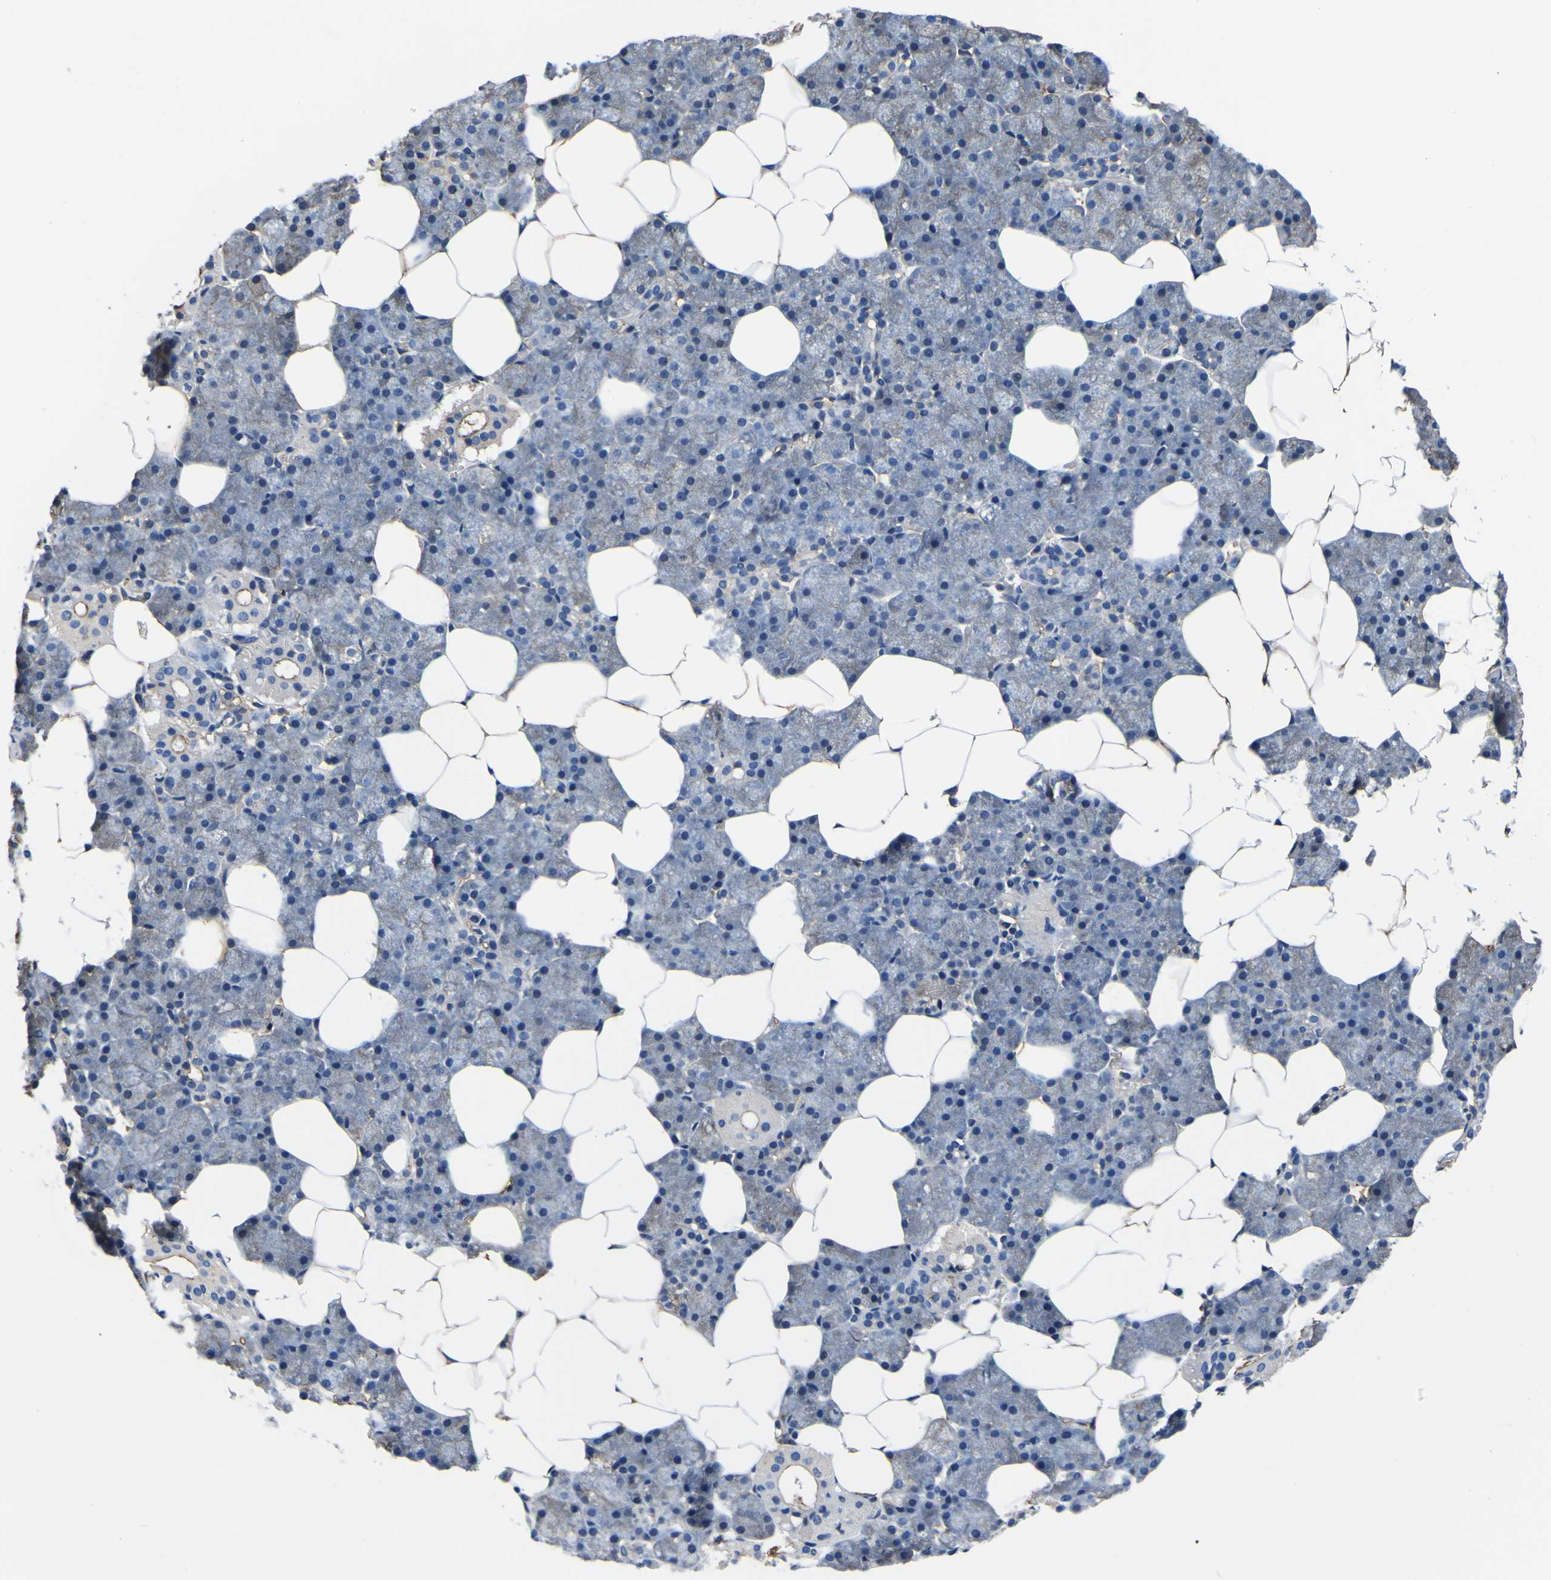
{"staining": {"intensity": "weak", "quantity": "25%-75%", "location": "cytoplasmic/membranous"}, "tissue": "salivary gland", "cell_type": "Glandular cells", "image_type": "normal", "snomed": [{"axis": "morphology", "description": "Normal tissue, NOS"}, {"axis": "topography", "description": "Salivary gland"}], "caption": "DAB (3,3'-diaminobenzidine) immunohistochemical staining of normal salivary gland exhibits weak cytoplasmic/membranous protein staining in approximately 25%-75% of glandular cells. (IHC, brightfield microscopy, high magnification).", "gene": "PXDN", "patient": {"sex": "male", "age": 62}}